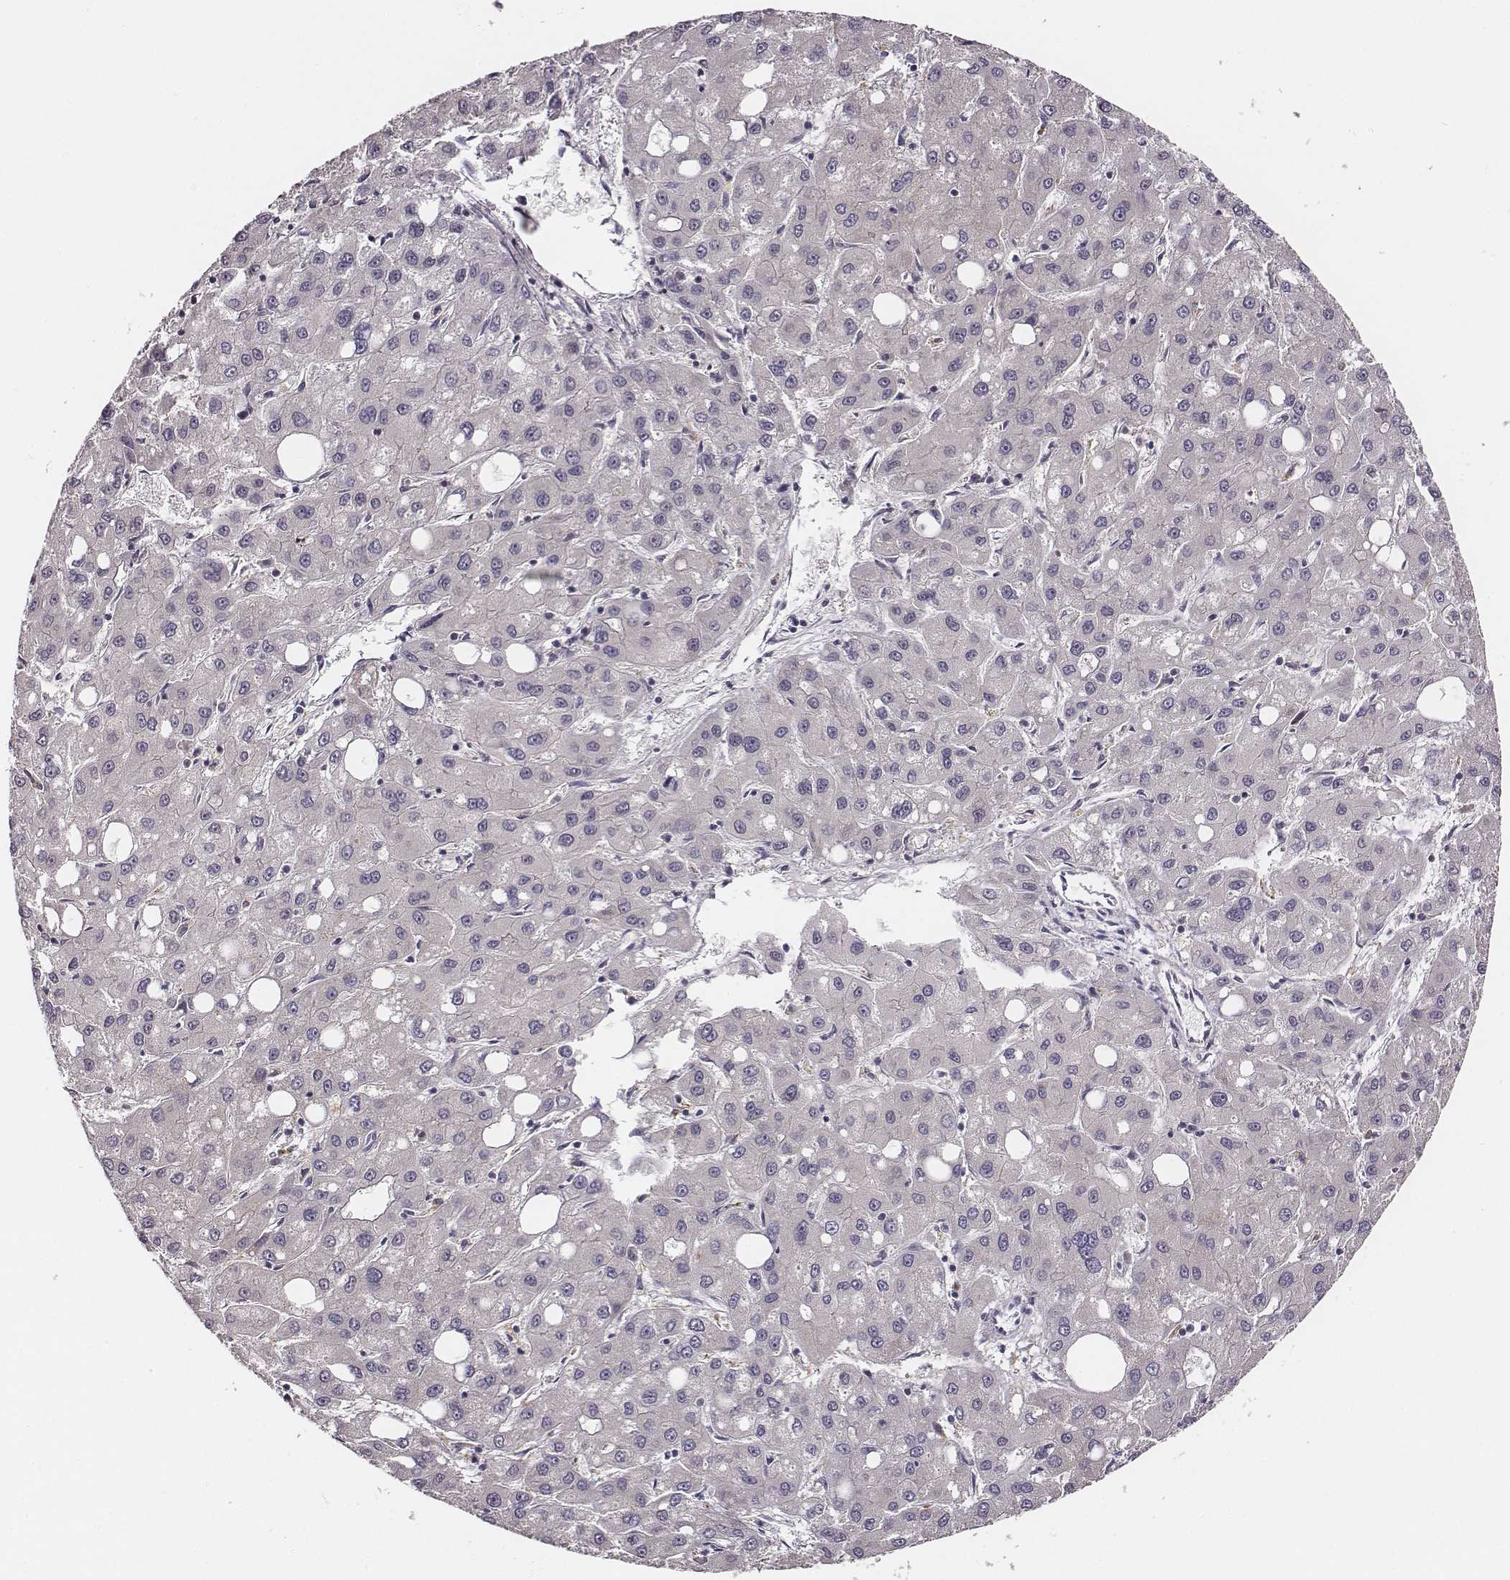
{"staining": {"intensity": "negative", "quantity": "none", "location": "none"}, "tissue": "liver cancer", "cell_type": "Tumor cells", "image_type": "cancer", "snomed": [{"axis": "morphology", "description": "Carcinoma, Hepatocellular, NOS"}, {"axis": "topography", "description": "Liver"}], "caption": "An image of hepatocellular carcinoma (liver) stained for a protein displays no brown staining in tumor cells.", "gene": "UBL4B", "patient": {"sex": "male", "age": 73}}